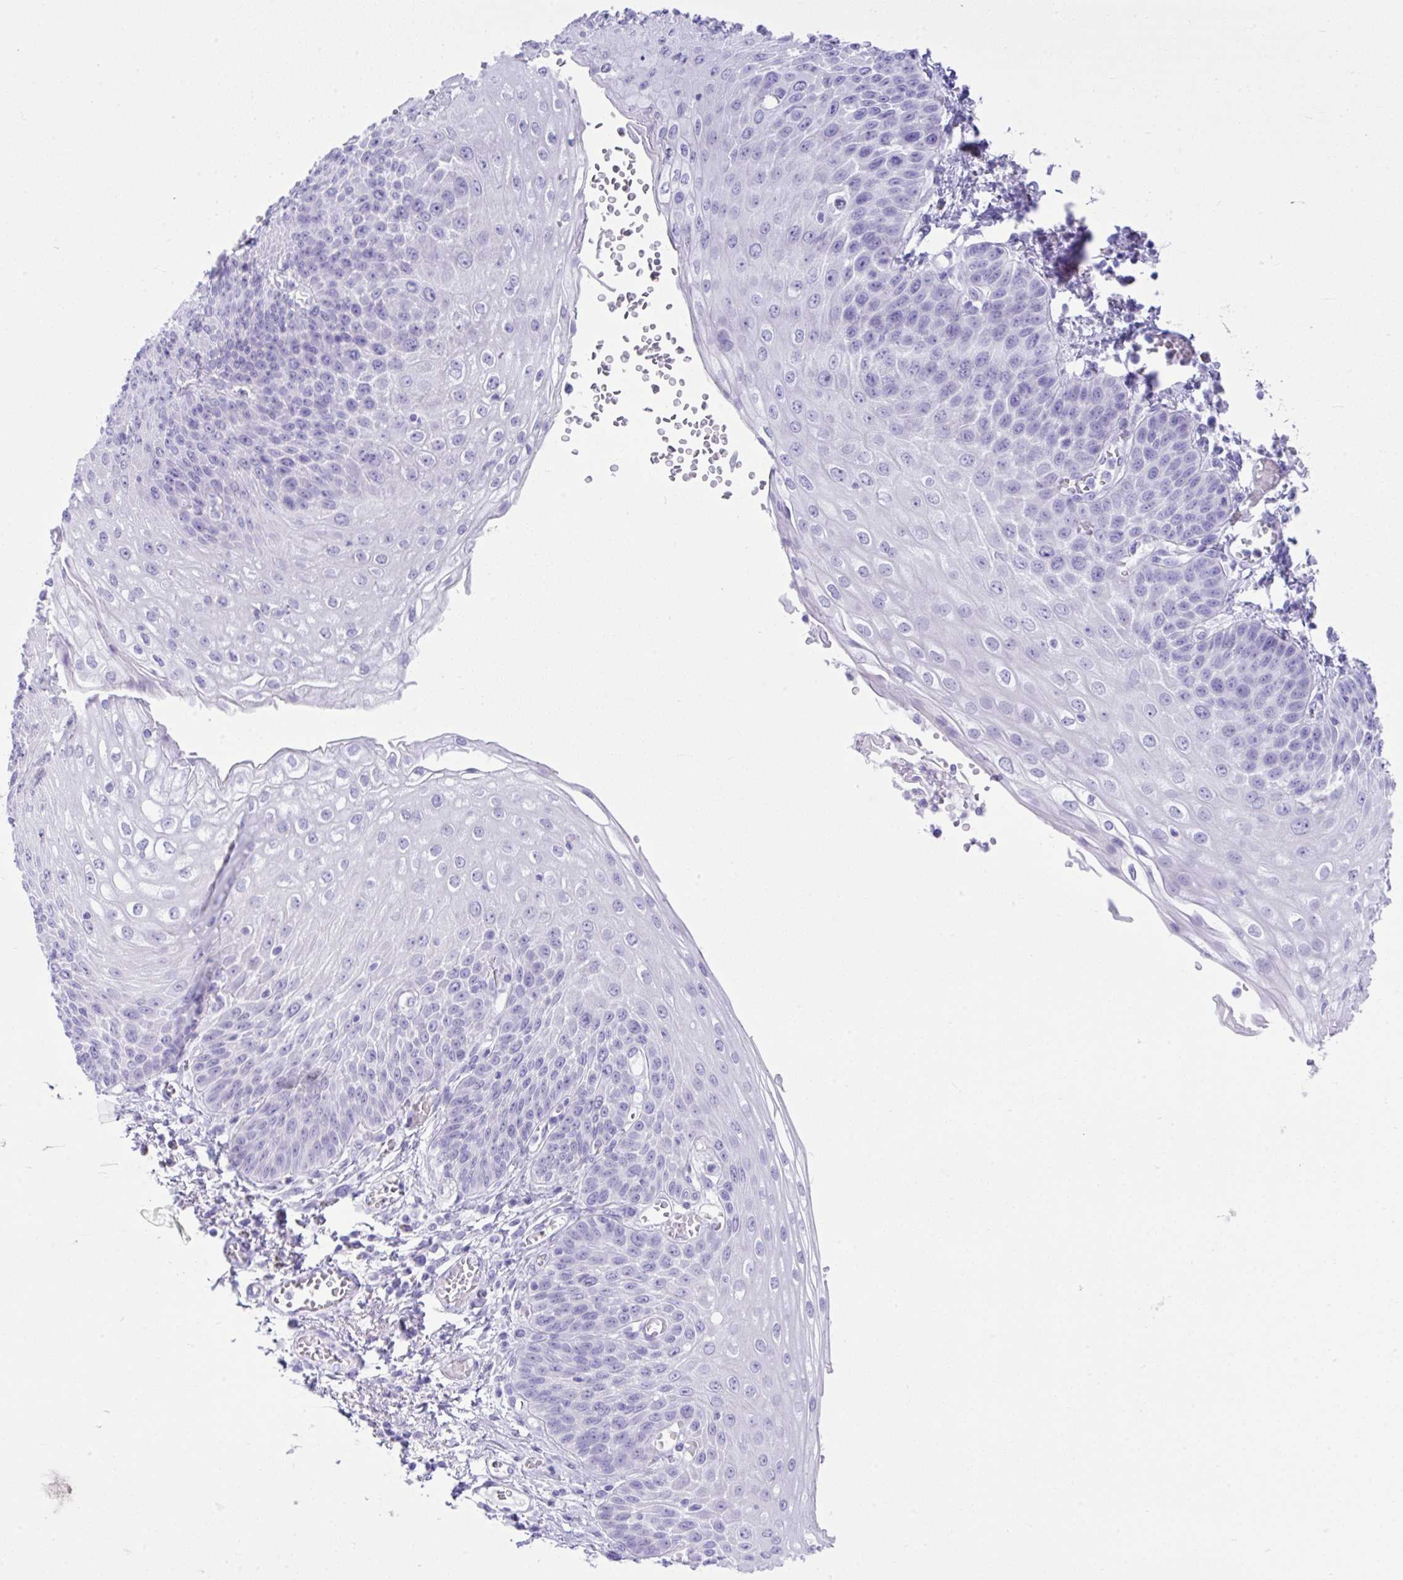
{"staining": {"intensity": "negative", "quantity": "none", "location": "none"}, "tissue": "esophagus", "cell_type": "Squamous epithelial cells", "image_type": "normal", "snomed": [{"axis": "morphology", "description": "Normal tissue, NOS"}, {"axis": "morphology", "description": "Adenocarcinoma, NOS"}, {"axis": "topography", "description": "Esophagus"}], "caption": "This image is of unremarkable esophagus stained with immunohistochemistry (IHC) to label a protein in brown with the nuclei are counter-stained blue. There is no staining in squamous epithelial cells.", "gene": "PSCA", "patient": {"sex": "male", "age": 81}}